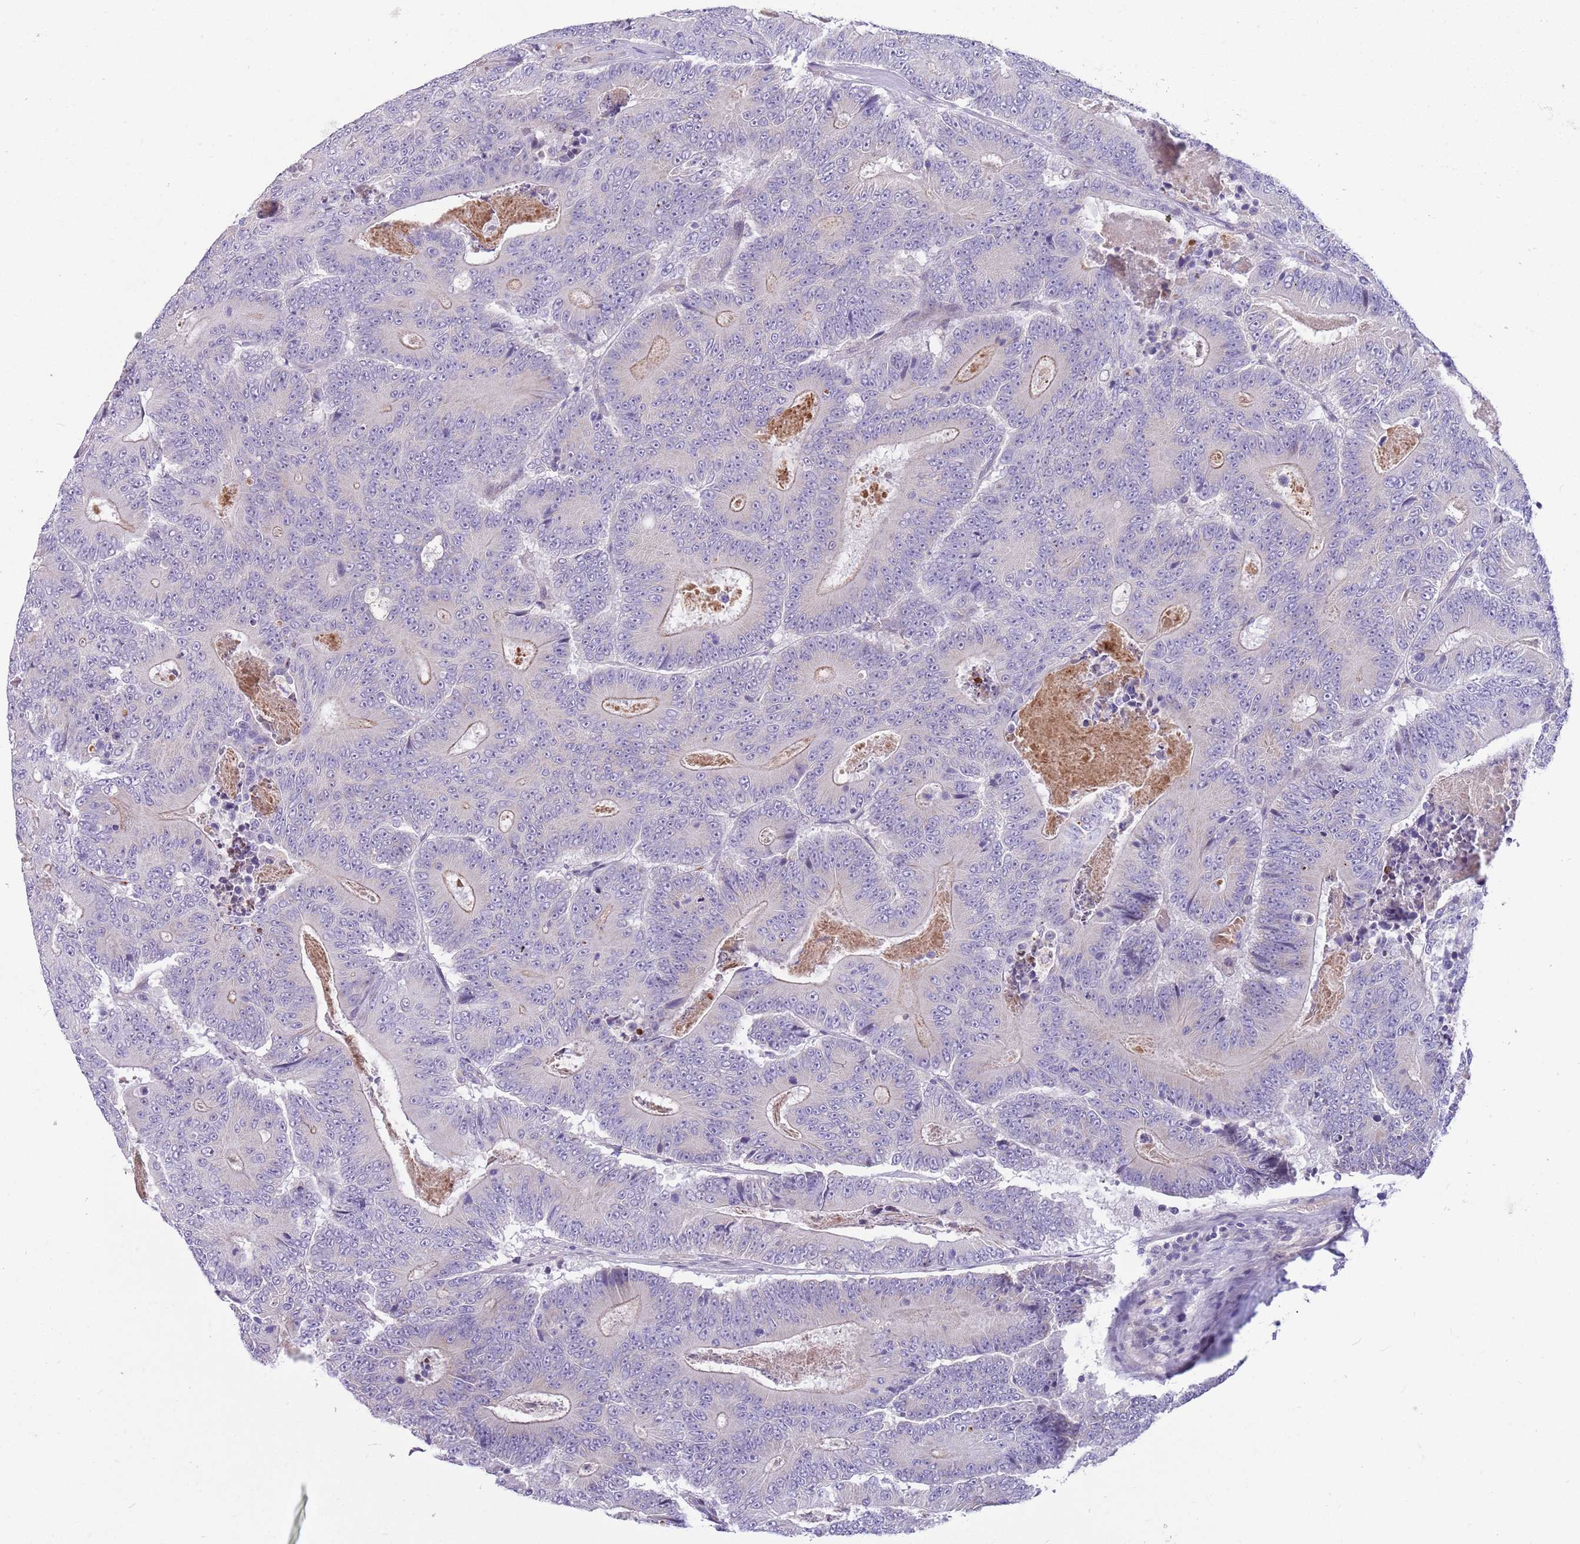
{"staining": {"intensity": "negative", "quantity": "none", "location": "none"}, "tissue": "colorectal cancer", "cell_type": "Tumor cells", "image_type": "cancer", "snomed": [{"axis": "morphology", "description": "Adenocarcinoma, NOS"}, {"axis": "topography", "description": "Colon"}], "caption": "IHC of colorectal cancer (adenocarcinoma) demonstrates no staining in tumor cells.", "gene": "DDHD1", "patient": {"sex": "male", "age": 83}}